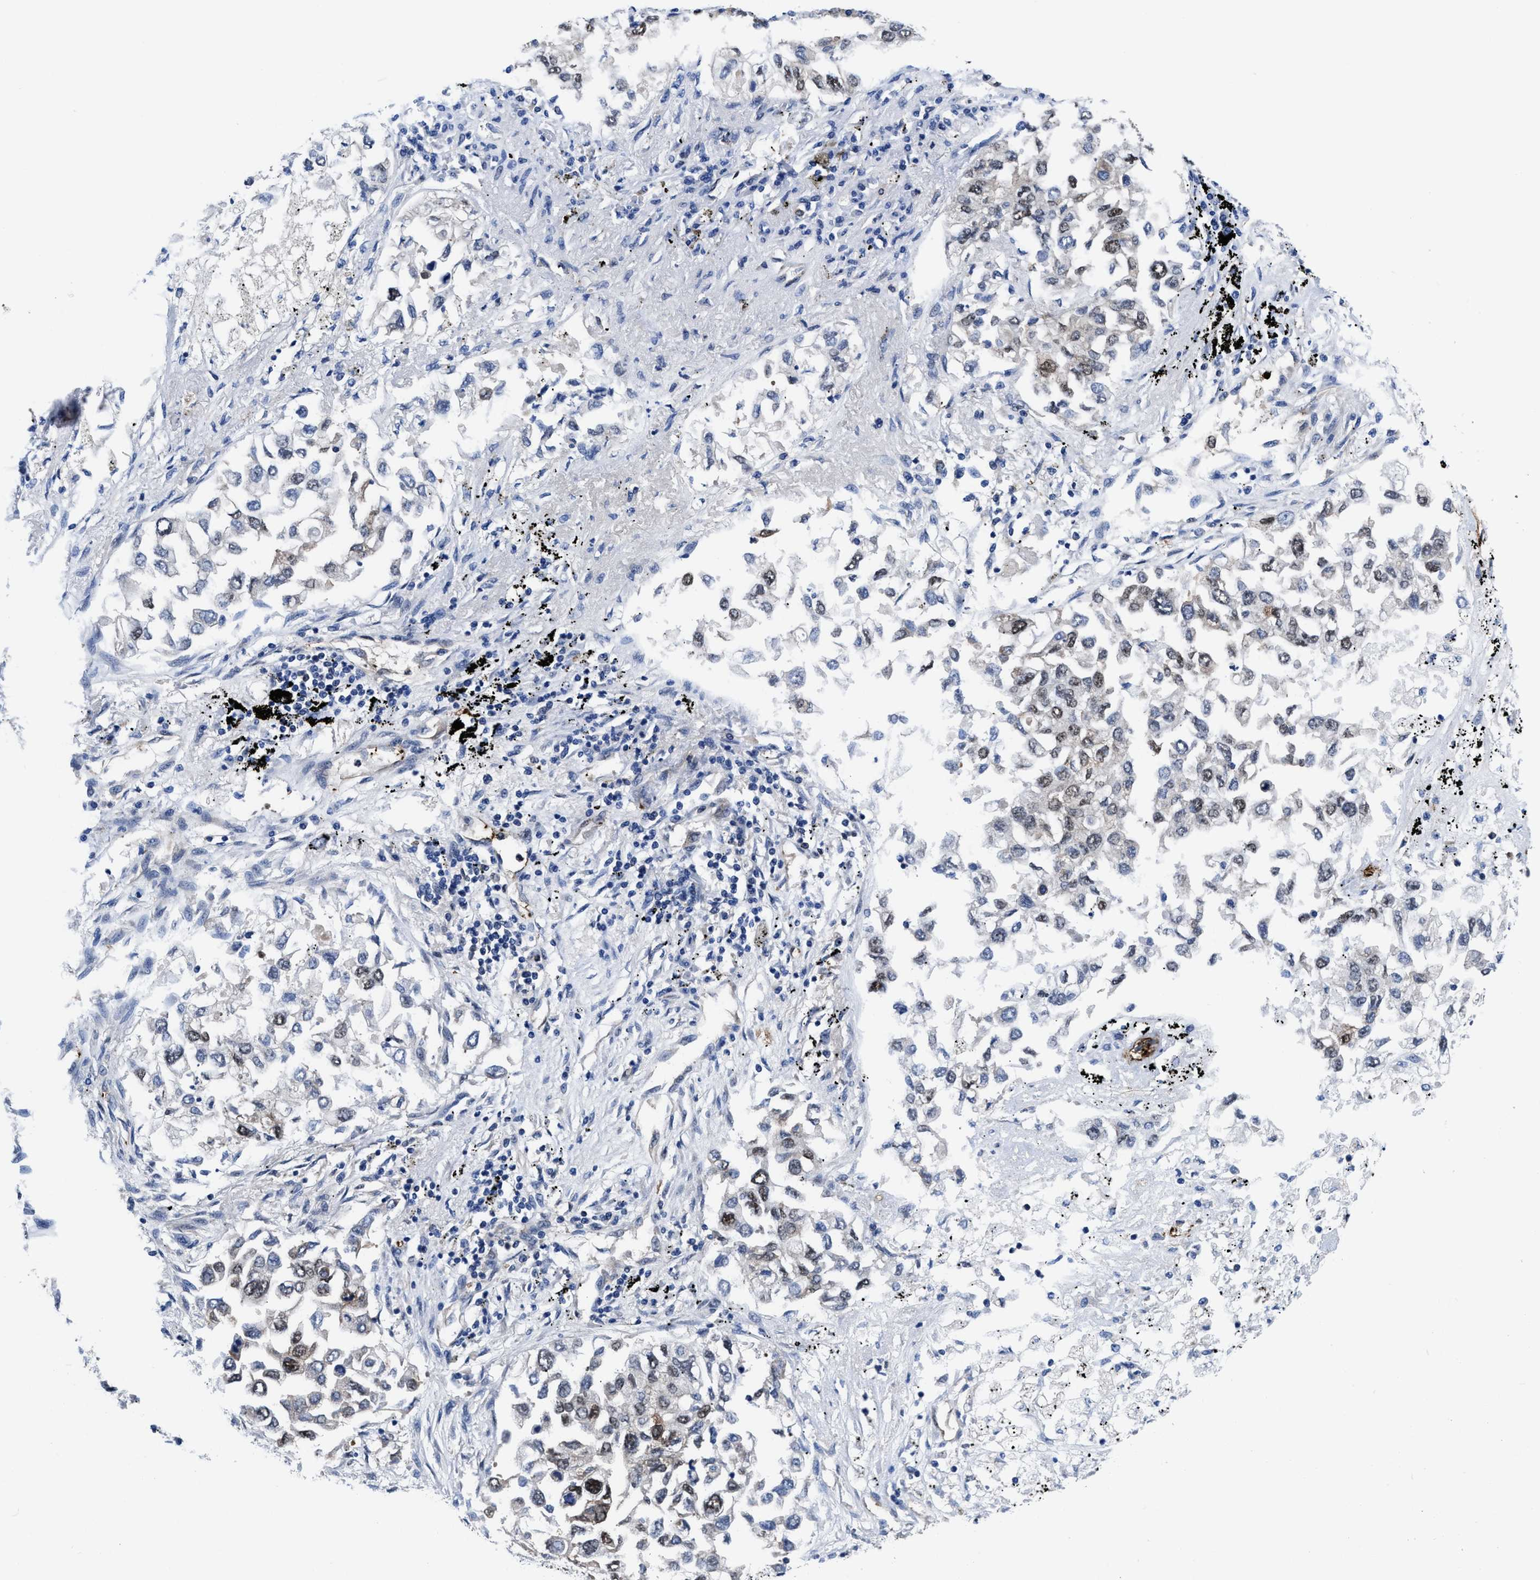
{"staining": {"intensity": "moderate", "quantity": ">75%", "location": "nuclear"}, "tissue": "lung cancer", "cell_type": "Tumor cells", "image_type": "cancer", "snomed": [{"axis": "morphology", "description": "Inflammation, NOS"}, {"axis": "morphology", "description": "Adenocarcinoma, NOS"}, {"axis": "topography", "description": "Lung"}], "caption": "Immunohistochemical staining of human adenocarcinoma (lung) demonstrates medium levels of moderate nuclear protein expression in about >75% of tumor cells.", "gene": "ACLY", "patient": {"sex": "male", "age": 63}}